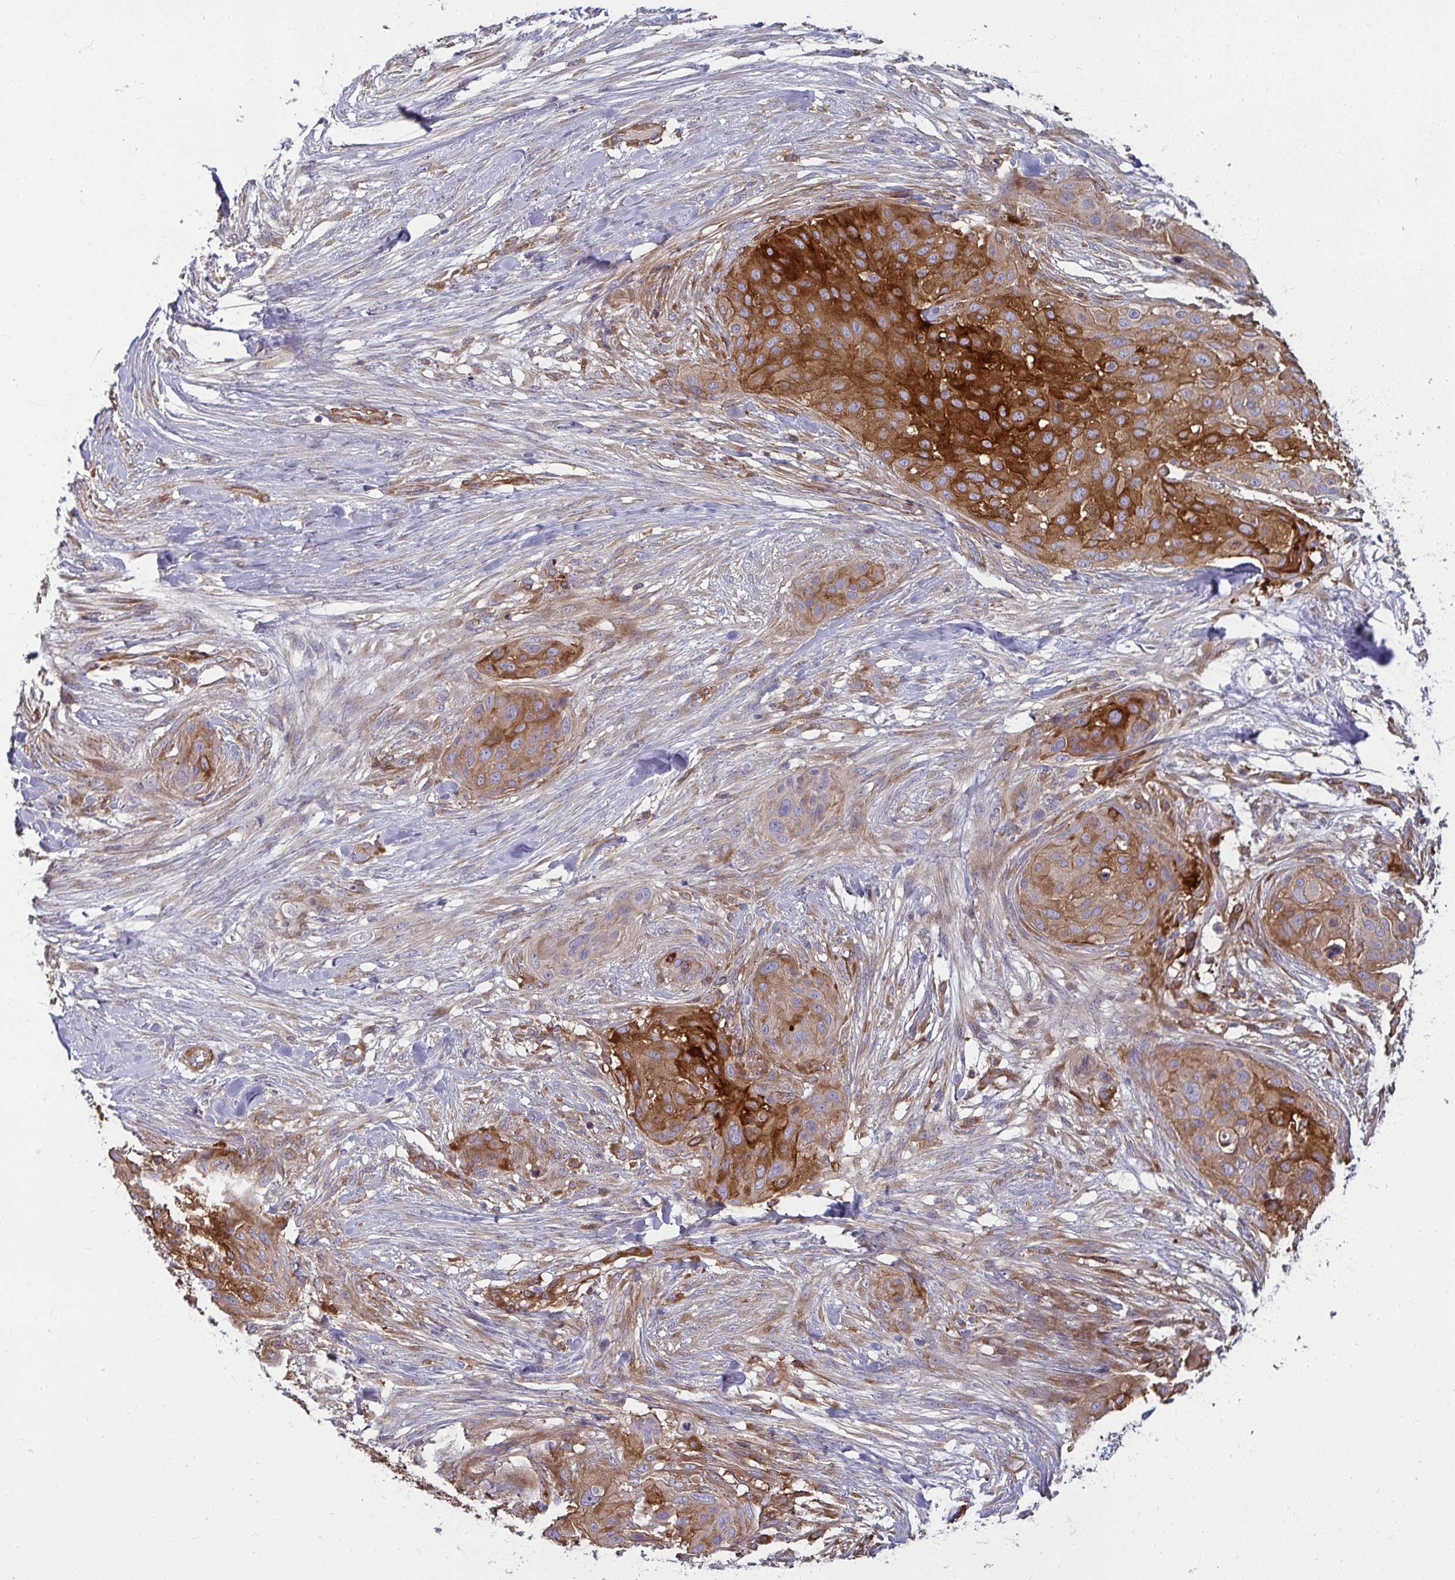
{"staining": {"intensity": "strong", "quantity": "25%-75%", "location": "cytoplasmic/membranous"}, "tissue": "skin cancer", "cell_type": "Tumor cells", "image_type": "cancer", "snomed": [{"axis": "morphology", "description": "Squamous cell carcinoma, NOS"}, {"axis": "topography", "description": "Skin"}], "caption": "Strong cytoplasmic/membranous expression is present in approximately 25%-75% of tumor cells in squamous cell carcinoma (skin).", "gene": "IFIT3", "patient": {"sex": "female", "age": 87}}